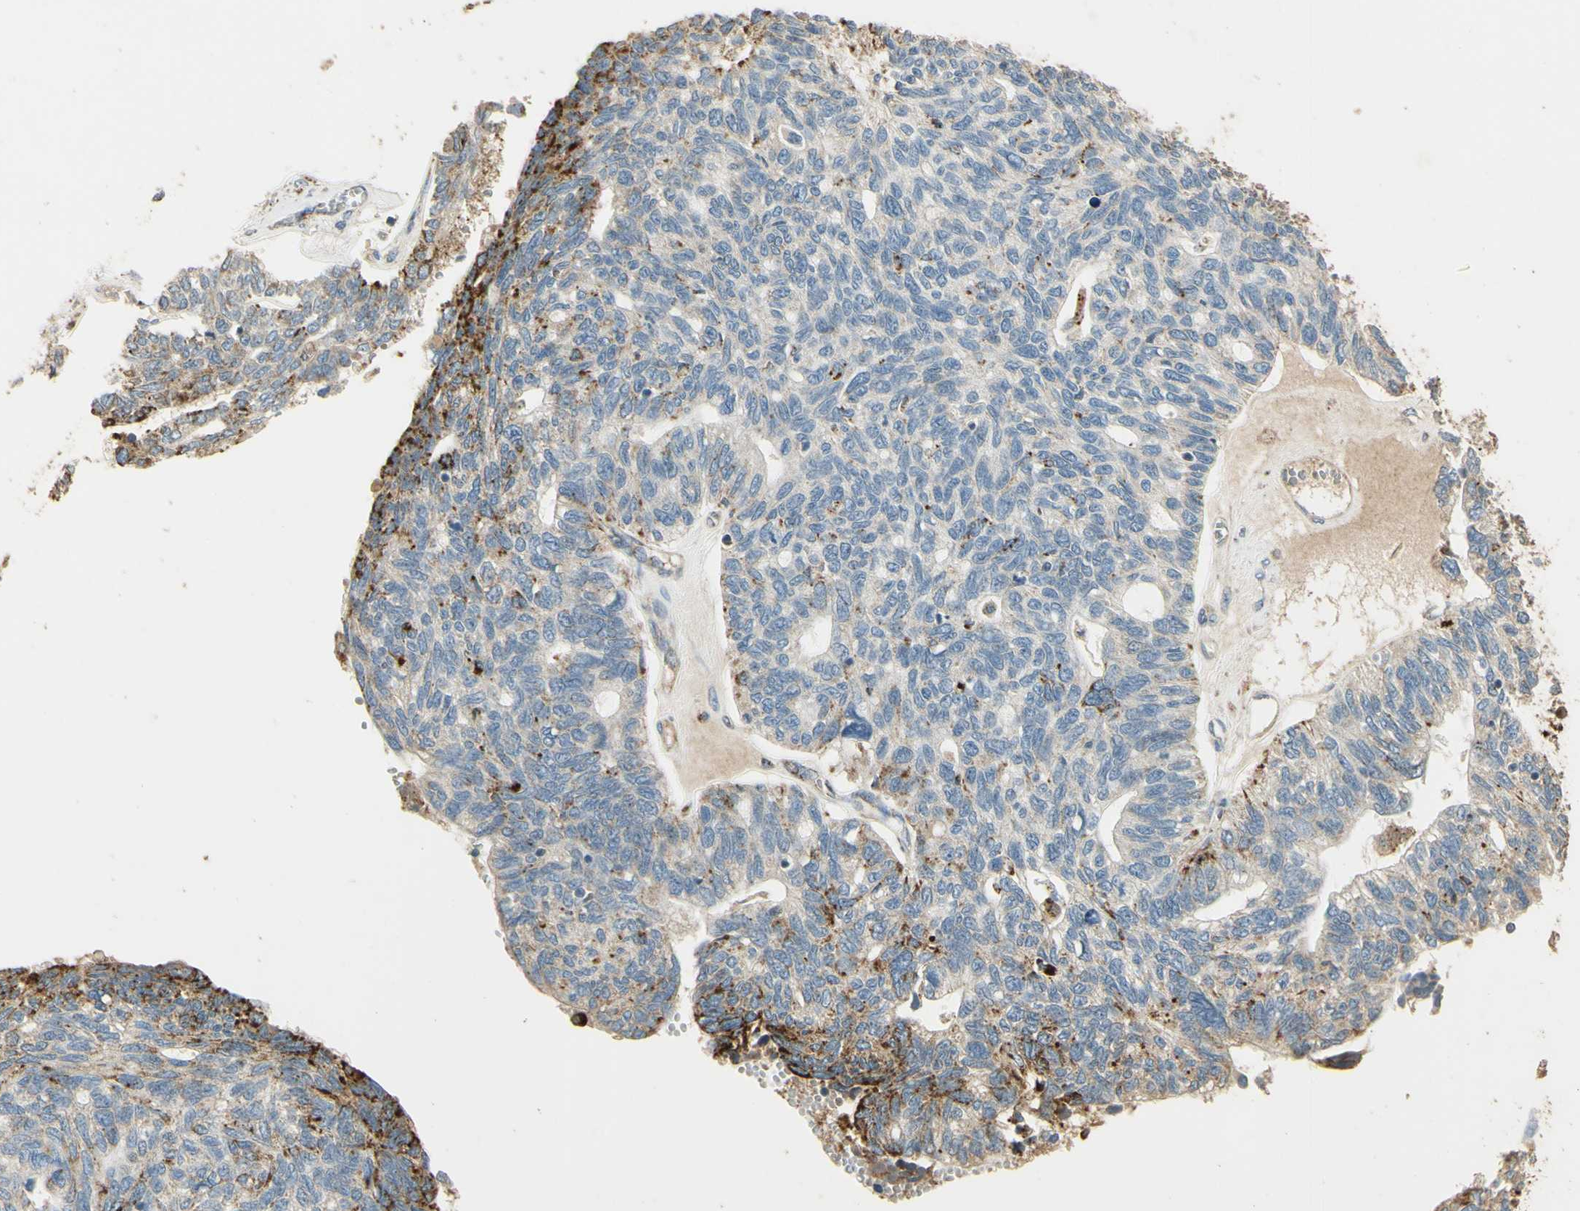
{"staining": {"intensity": "strong", "quantity": "<25%", "location": "cytoplasmic/membranous"}, "tissue": "ovarian cancer", "cell_type": "Tumor cells", "image_type": "cancer", "snomed": [{"axis": "morphology", "description": "Cystadenocarcinoma, serous, NOS"}, {"axis": "topography", "description": "Ovary"}], "caption": "This is an image of IHC staining of ovarian cancer (serous cystadenocarcinoma), which shows strong expression in the cytoplasmic/membranous of tumor cells.", "gene": "ARHGEF17", "patient": {"sex": "female", "age": 79}}